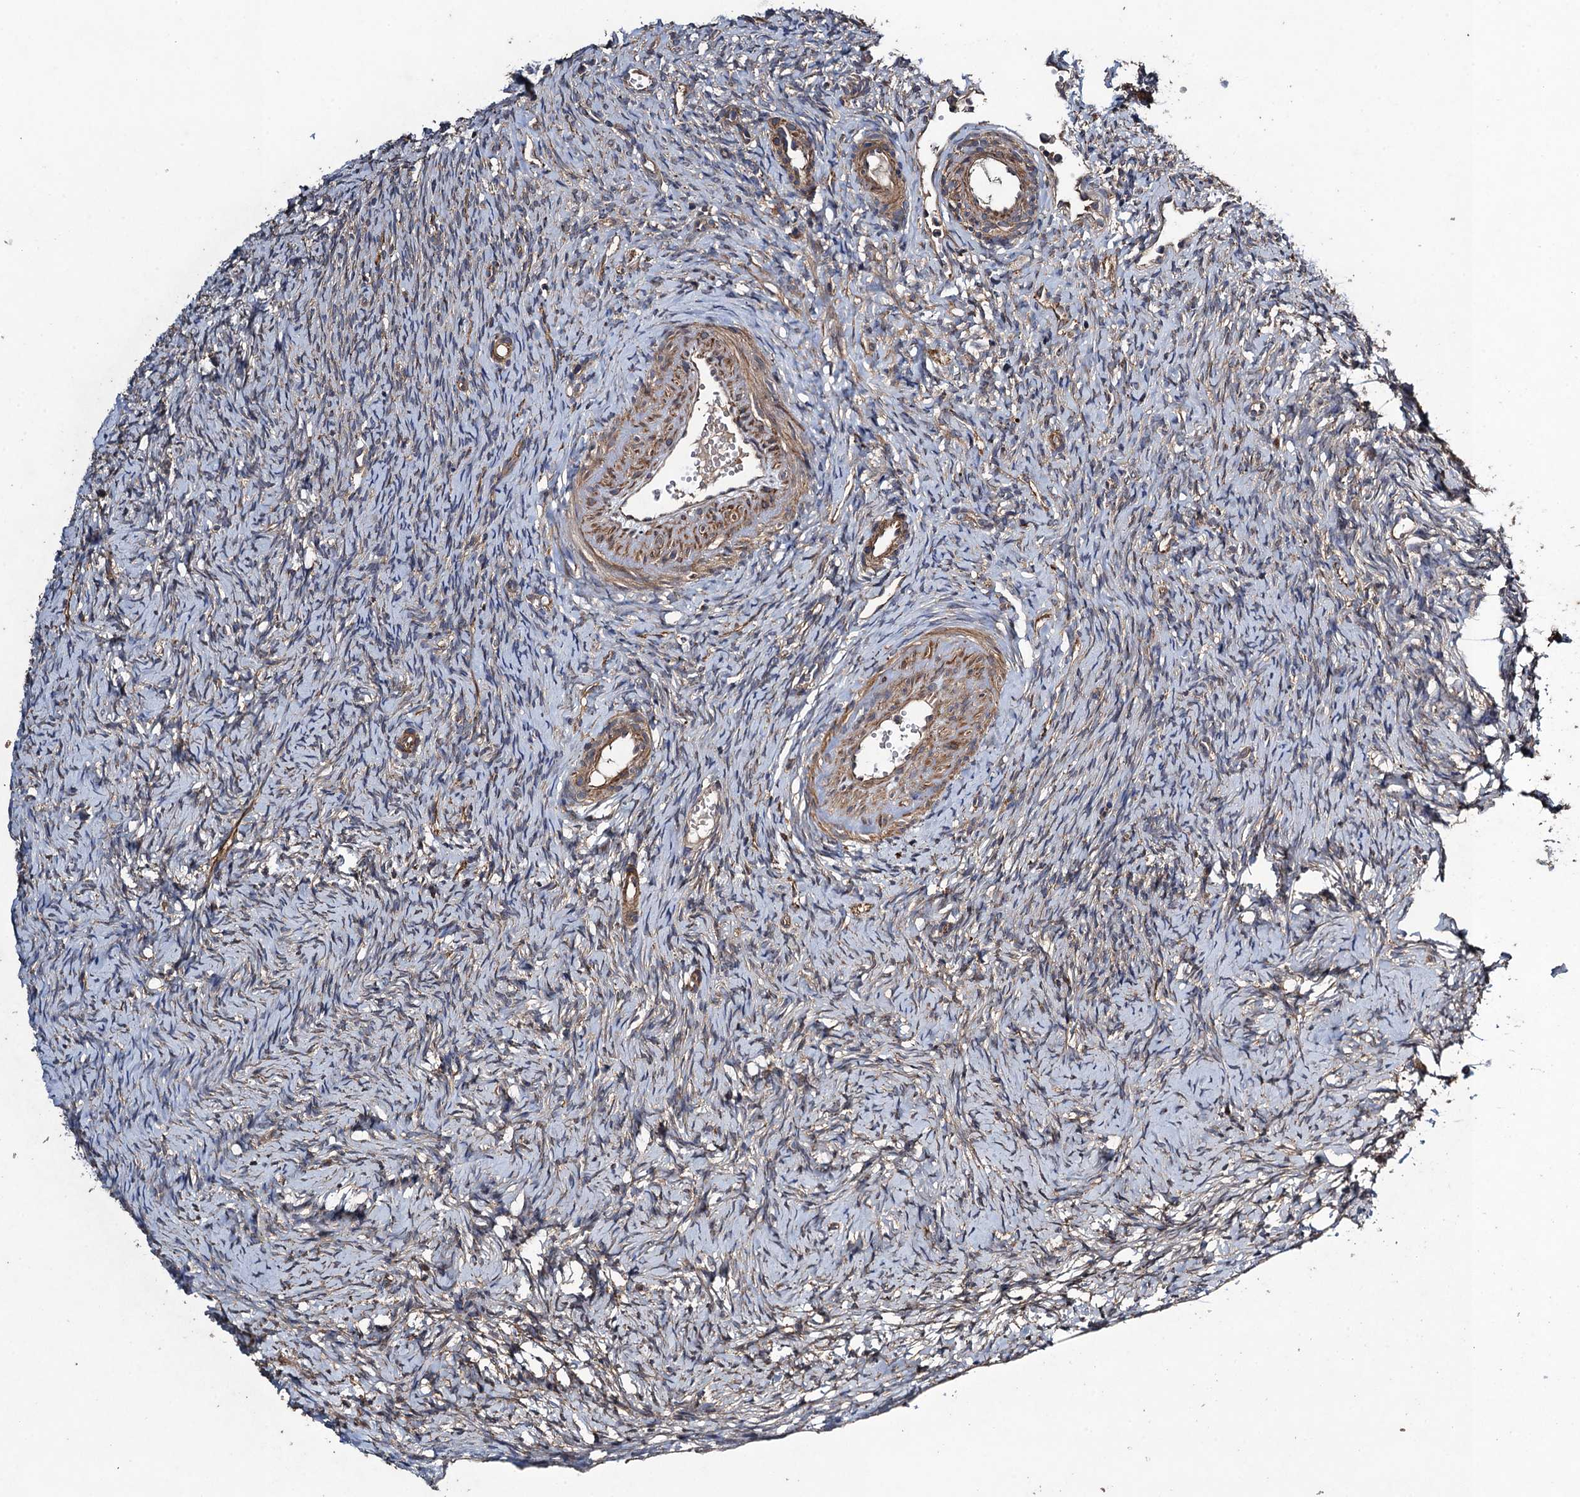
{"staining": {"intensity": "weak", "quantity": "25%-75%", "location": "cytoplasmic/membranous"}, "tissue": "ovary", "cell_type": "Ovarian stroma cells", "image_type": "normal", "snomed": [{"axis": "morphology", "description": "Normal tissue, NOS"}, {"axis": "topography", "description": "Ovary"}], "caption": "High-power microscopy captured an immunohistochemistry (IHC) photomicrograph of normal ovary, revealing weak cytoplasmic/membranous expression in about 25%-75% of ovarian stroma cells. Nuclei are stained in blue.", "gene": "CNTN5", "patient": {"sex": "female", "age": 51}}